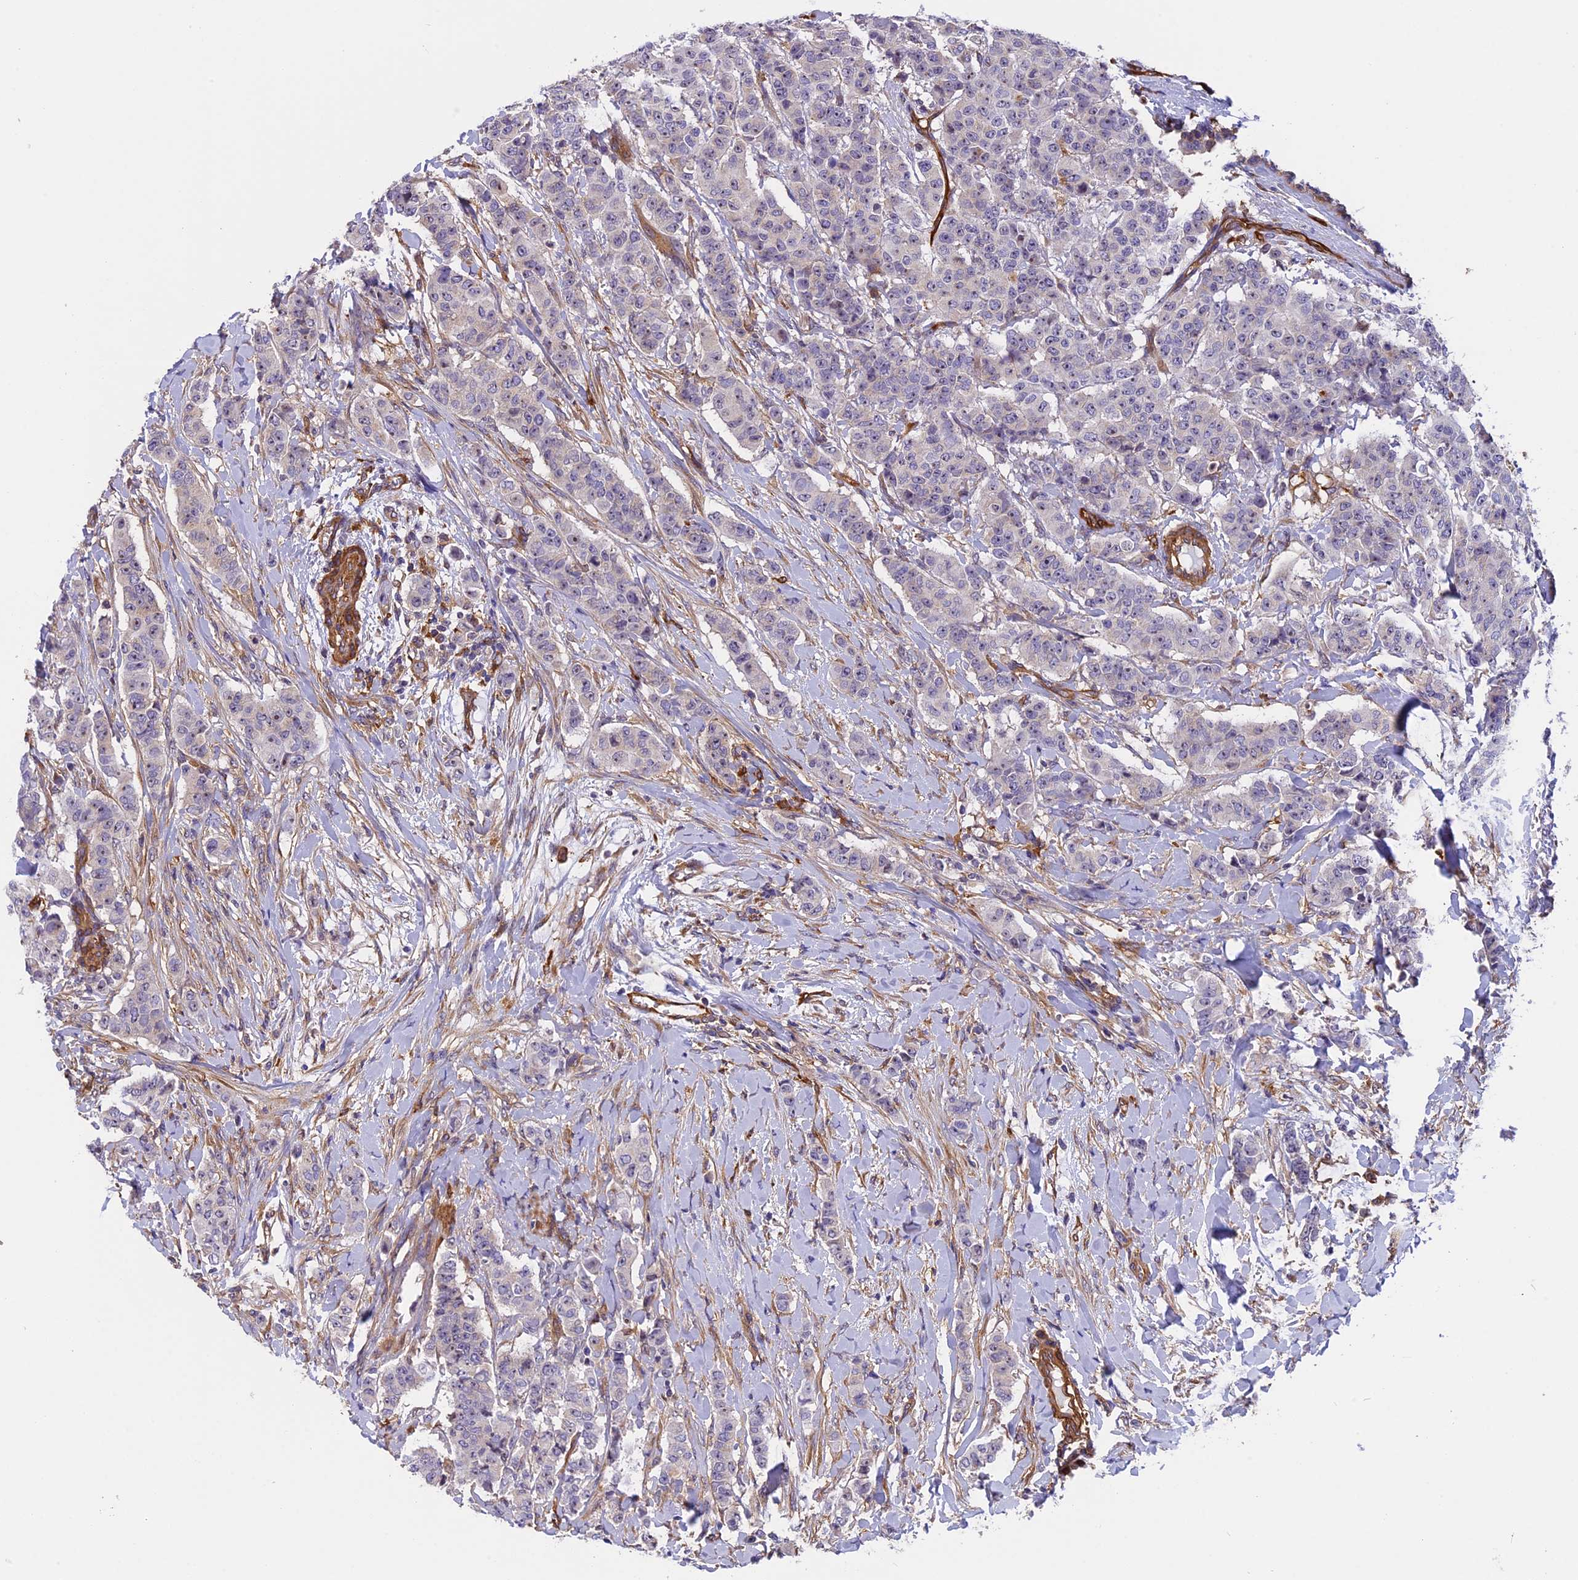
{"staining": {"intensity": "negative", "quantity": "none", "location": "none"}, "tissue": "breast cancer", "cell_type": "Tumor cells", "image_type": "cancer", "snomed": [{"axis": "morphology", "description": "Duct carcinoma"}, {"axis": "topography", "description": "Breast"}], "caption": "Immunohistochemical staining of human breast infiltrating ductal carcinoma shows no significant expression in tumor cells.", "gene": "EHBP1L1", "patient": {"sex": "female", "age": 40}}